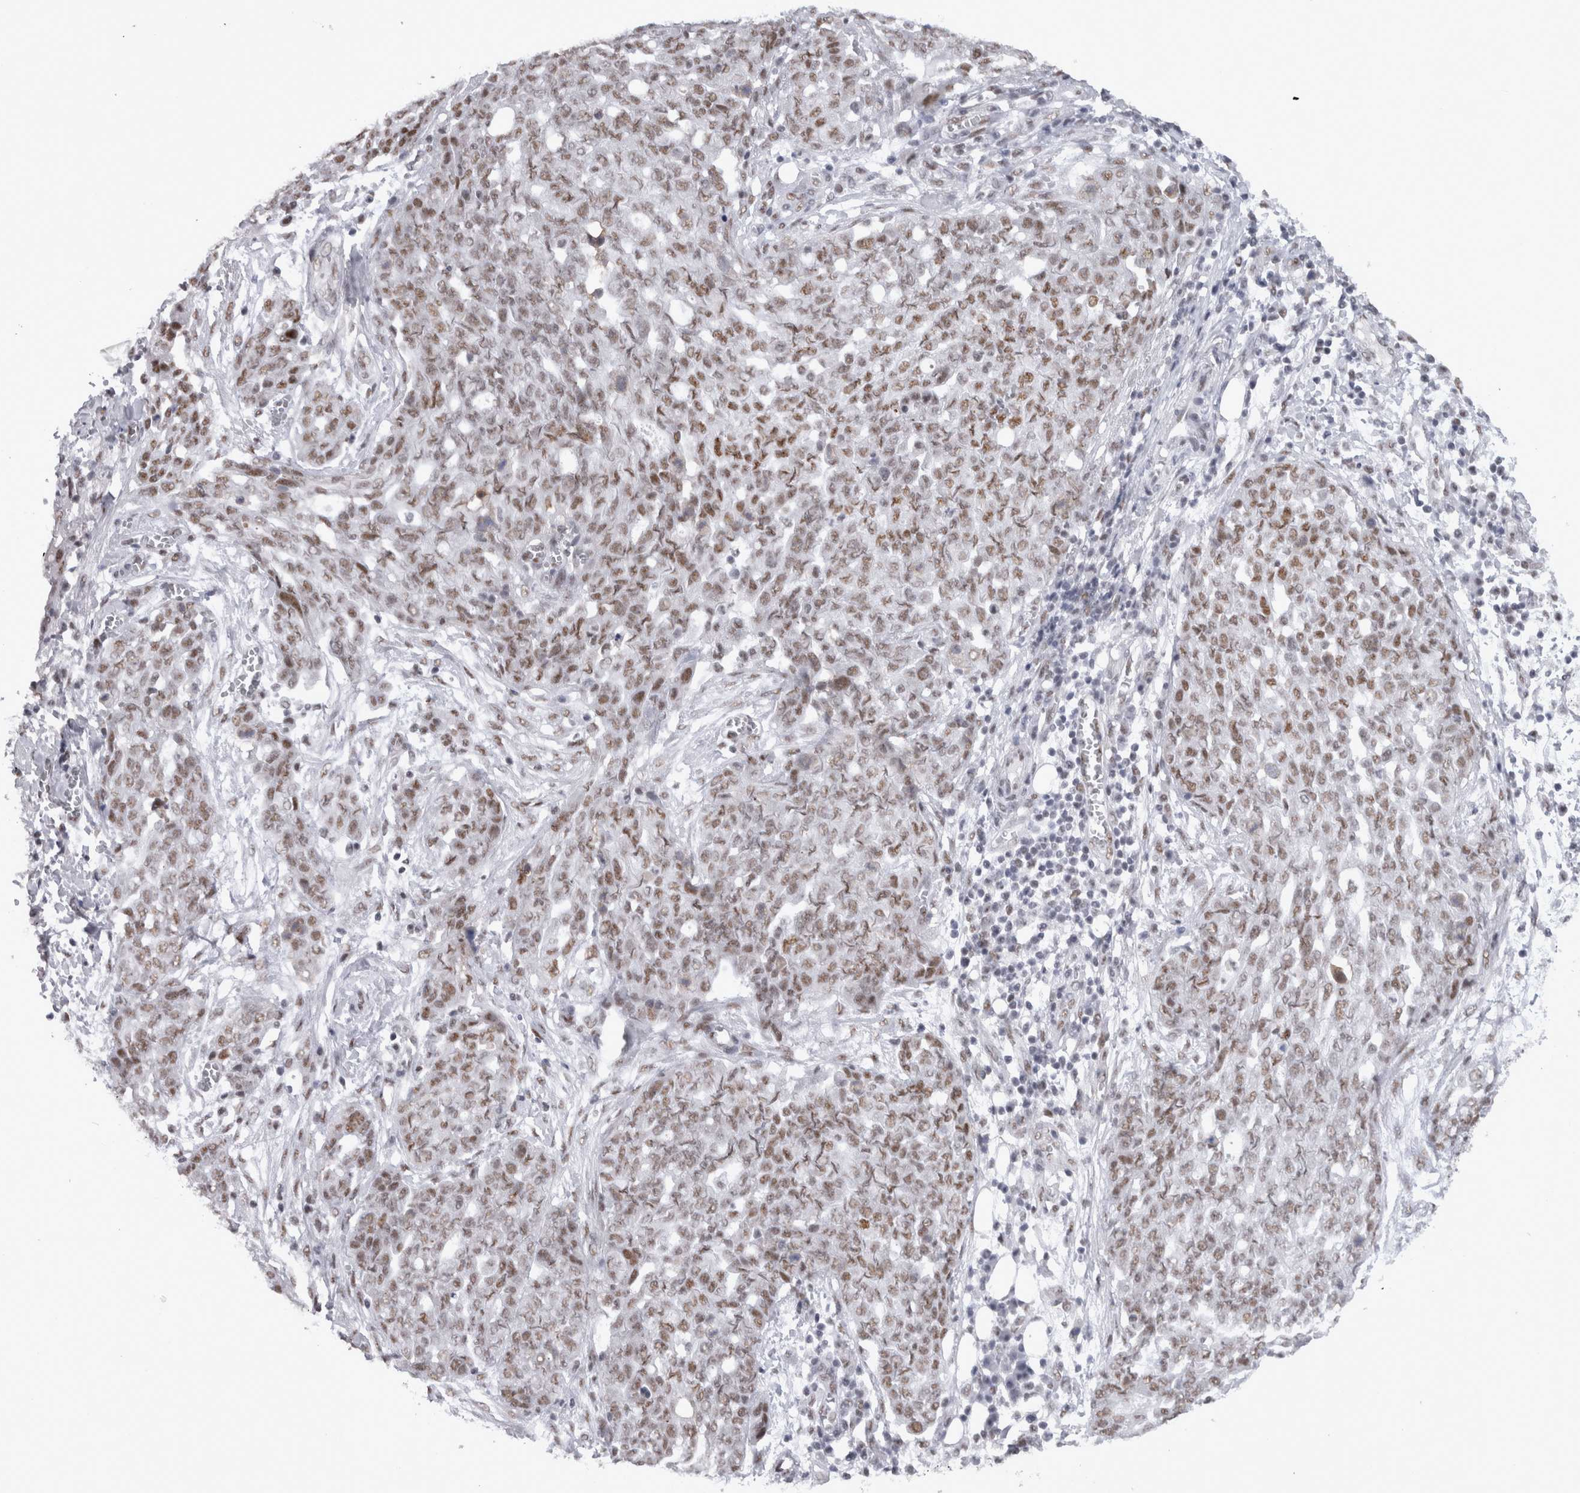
{"staining": {"intensity": "moderate", "quantity": ">75%", "location": "nuclear"}, "tissue": "ovarian cancer", "cell_type": "Tumor cells", "image_type": "cancer", "snomed": [{"axis": "morphology", "description": "Cystadenocarcinoma, serous, NOS"}, {"axis": "topography", "description": "Soft tissue"}, {"axis": "topography", "description": "Ovary"}], "caption": "Serous cystadenocarcinoma (ovarian) tissue displays moderate nuclear positivity in approximately >75% of tumor cells (brown staining indicates protein expression, while blue staining denotes nuclei).", "gene": "API5", "patient": {"sex": "female", "age": 57}}